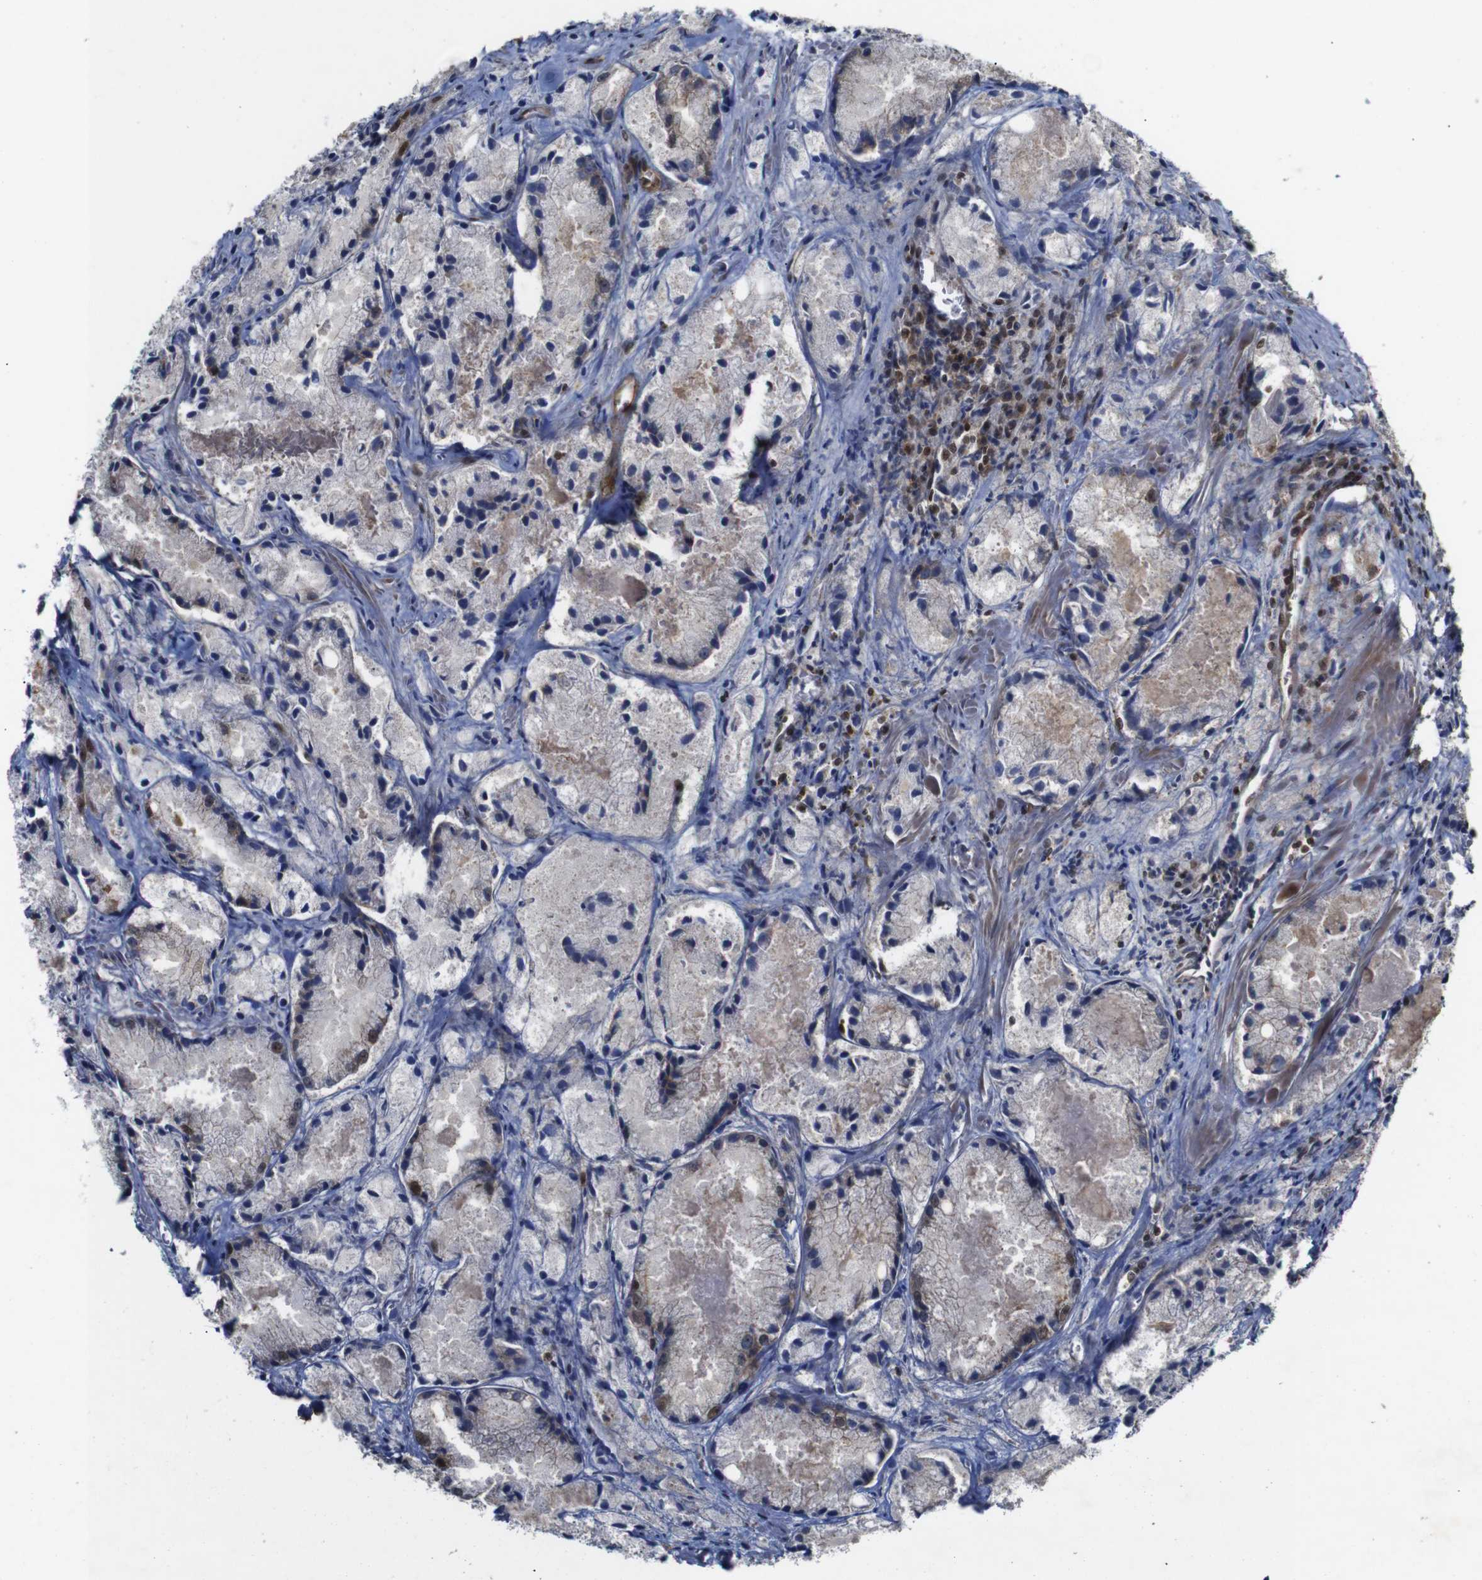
{"staining": {"intensity": "moderate", "quantity": "25%-75%", "location": "cytoplasmic/membranous,nuclear"}, "tissue": "prostate cancer", "cell_type": "Tumor cells", "image_type": "cancer", "snomed": [{"axis": "morphology", "description": "Adenocarcinoma, Low grade"}, {"axis": "topography", "description": "Prostate"}], "caption": "A histopathology image of human low-grade adenocarcinoma (prostate) stained for a protein demonstrates moderate cytoplasmic/membranous and nuclear brown staining in tumor cells. The staining was performed using DAB (3,3'-diaminobenzidine), with brown indicating positive protein expression. Nuclei are stained blue with hematoxylin.", "gene": "NANOS1", "patient": {"sex": "male", "age": 64}}